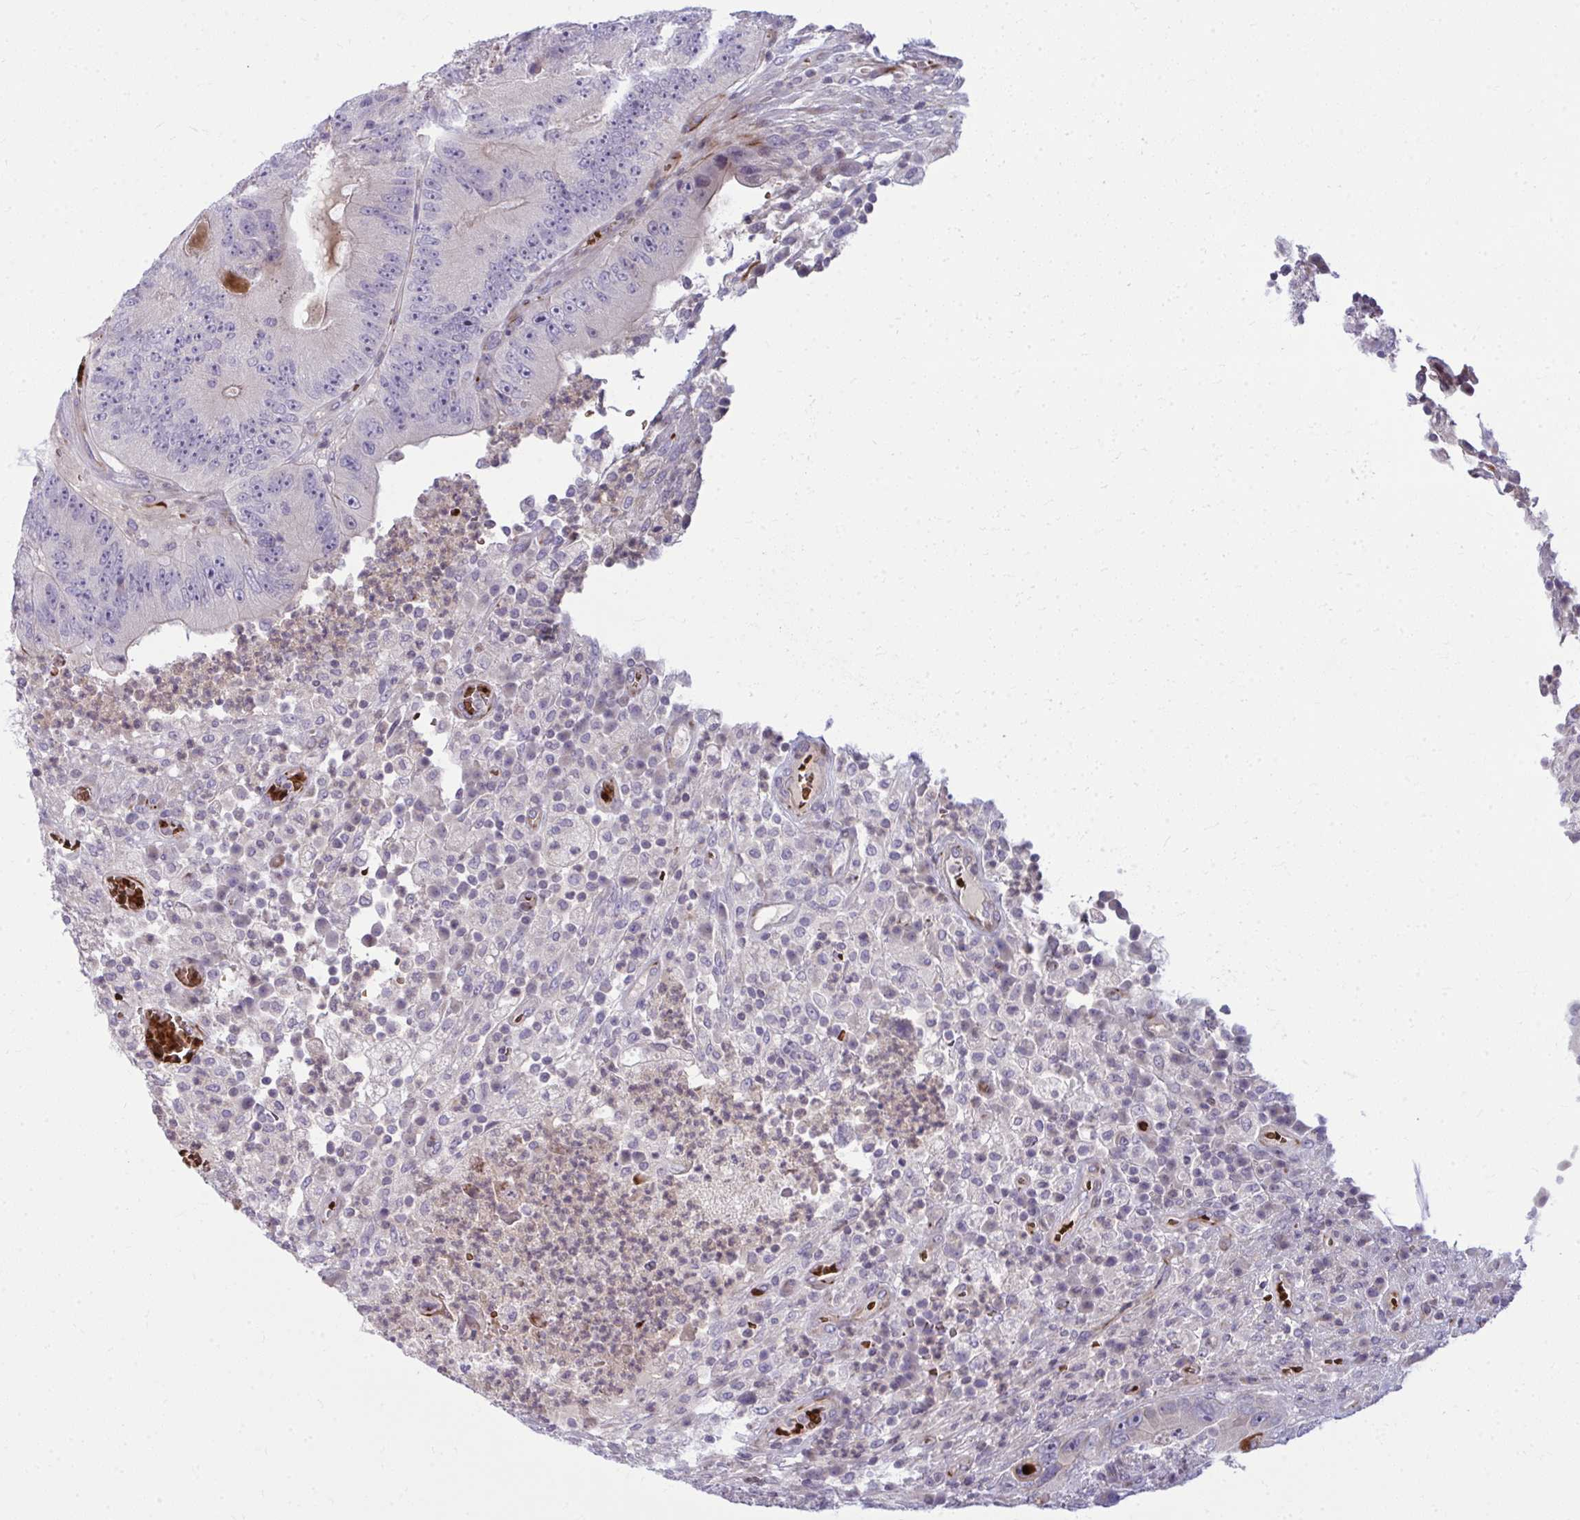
{"staining": {"intensity": "negative", "quantity": "none", "location": "none"}, "tissue": "colorectal cancer", "cell_type": "Tumor cells", "image_type": "cancer", "snomed": [{"axis": "morphology", "description": "Adenocarcinoma, NOS"}, {"axis": "topography", "description": "Colon"}], "caption": "Immunohistochemistry micrograph of colorectal cancer stained for a protein (brown), which displays no staining in tumor cells. (IHC, brightfield microscopy, high magnification).", "gene": "SLC14A1", "patient": {"sex": "female", "age": 86}}